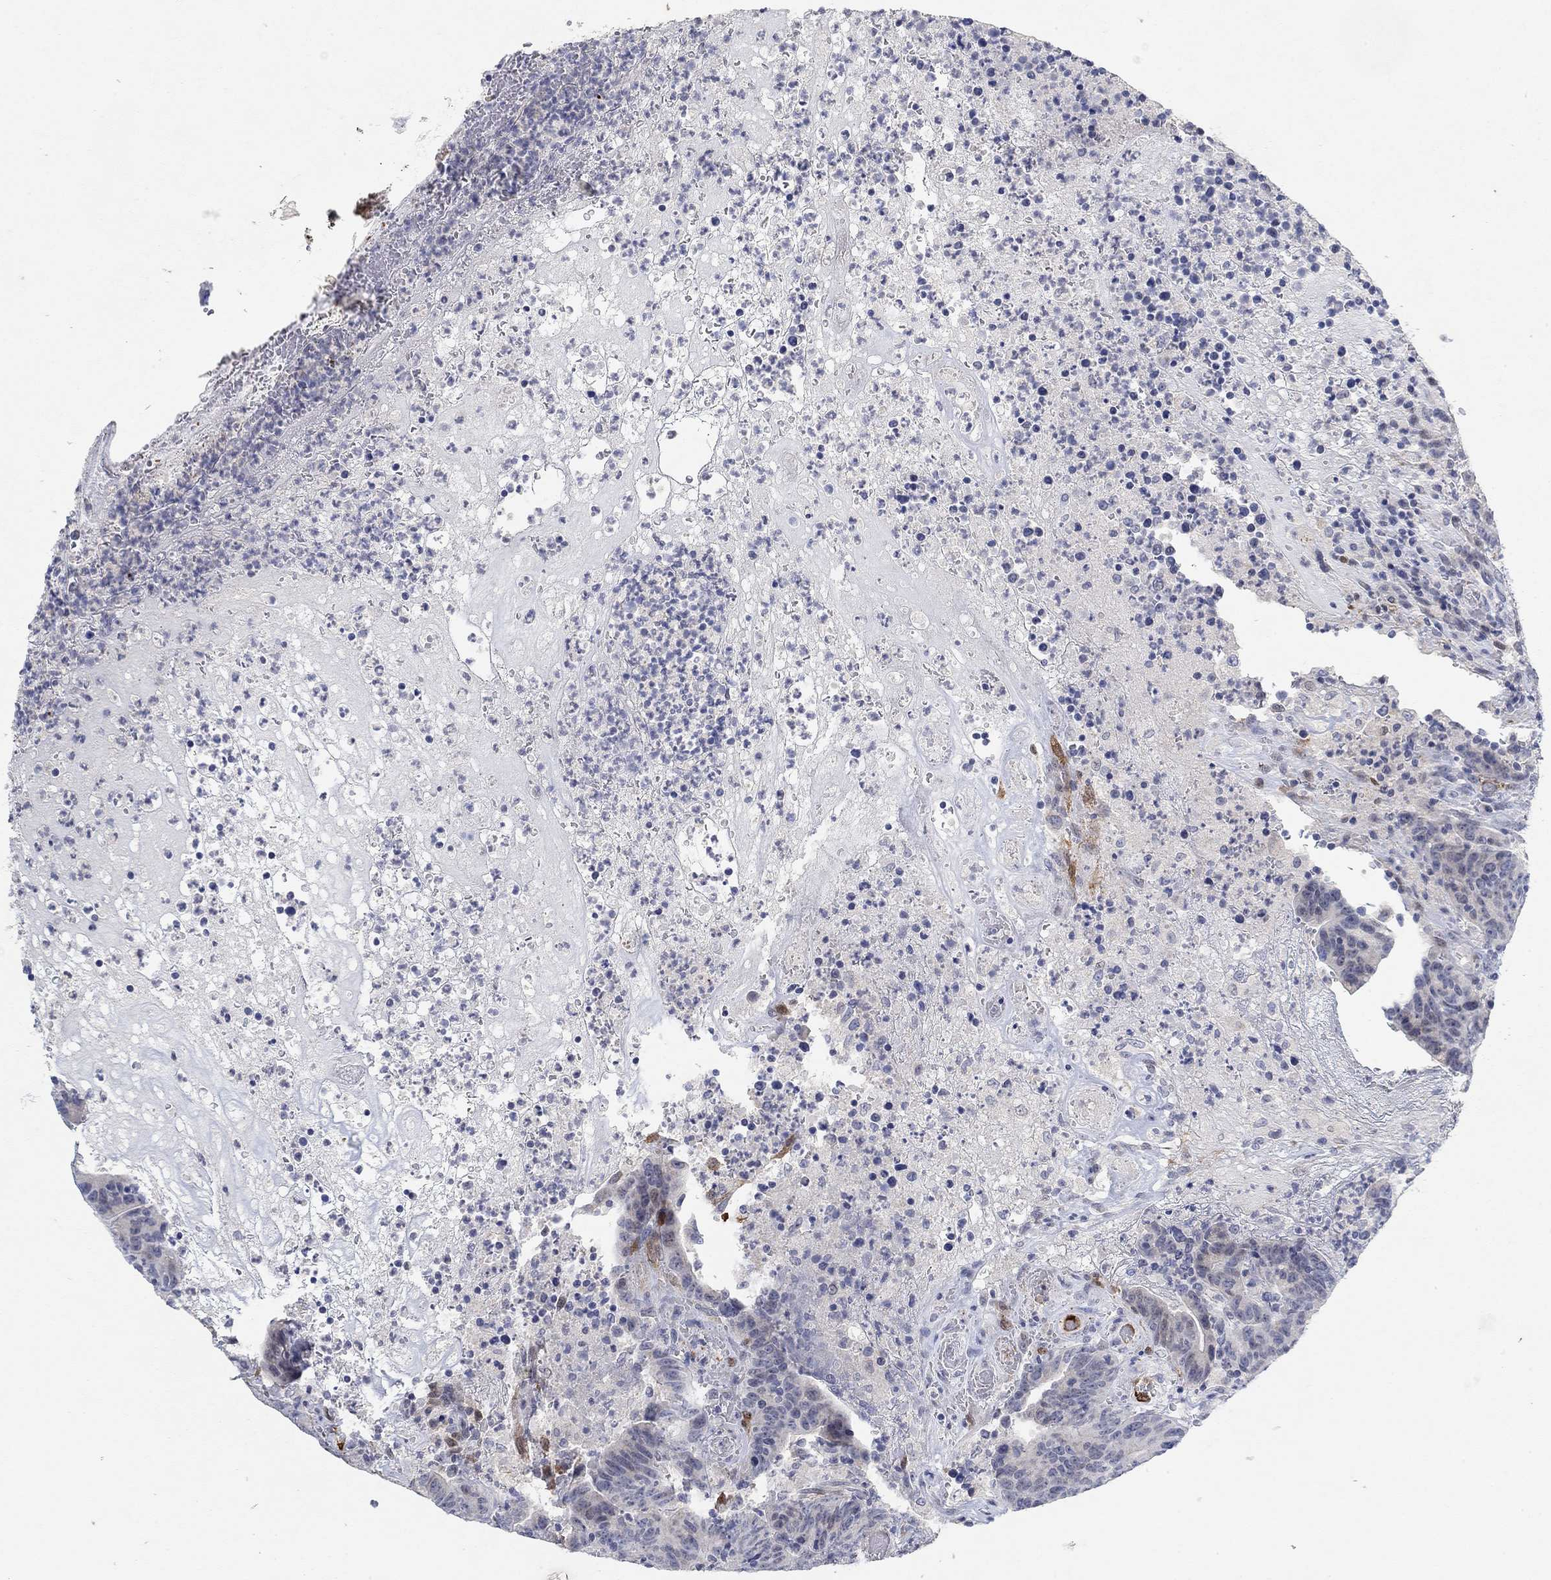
{"staining": {"intensity": "negative", "quantity": "none", "location": "none"}, "tissue": "colorectal cancer", "cell_type": "Tumor cells", "image_type": "cancer", "snomed": [{"axis": "morphology", "description": "Adenocarcinoma, NOS"}, {"axis": "topography", "description": "Colon"}], "caption": "Immunohistochemistry (IHC) of colorectal cancer (adenocarcinoma) exhibits no staining in tumor cells.", "gene": "VAT1L", "patient": {"sex": "female", "age": 75}}